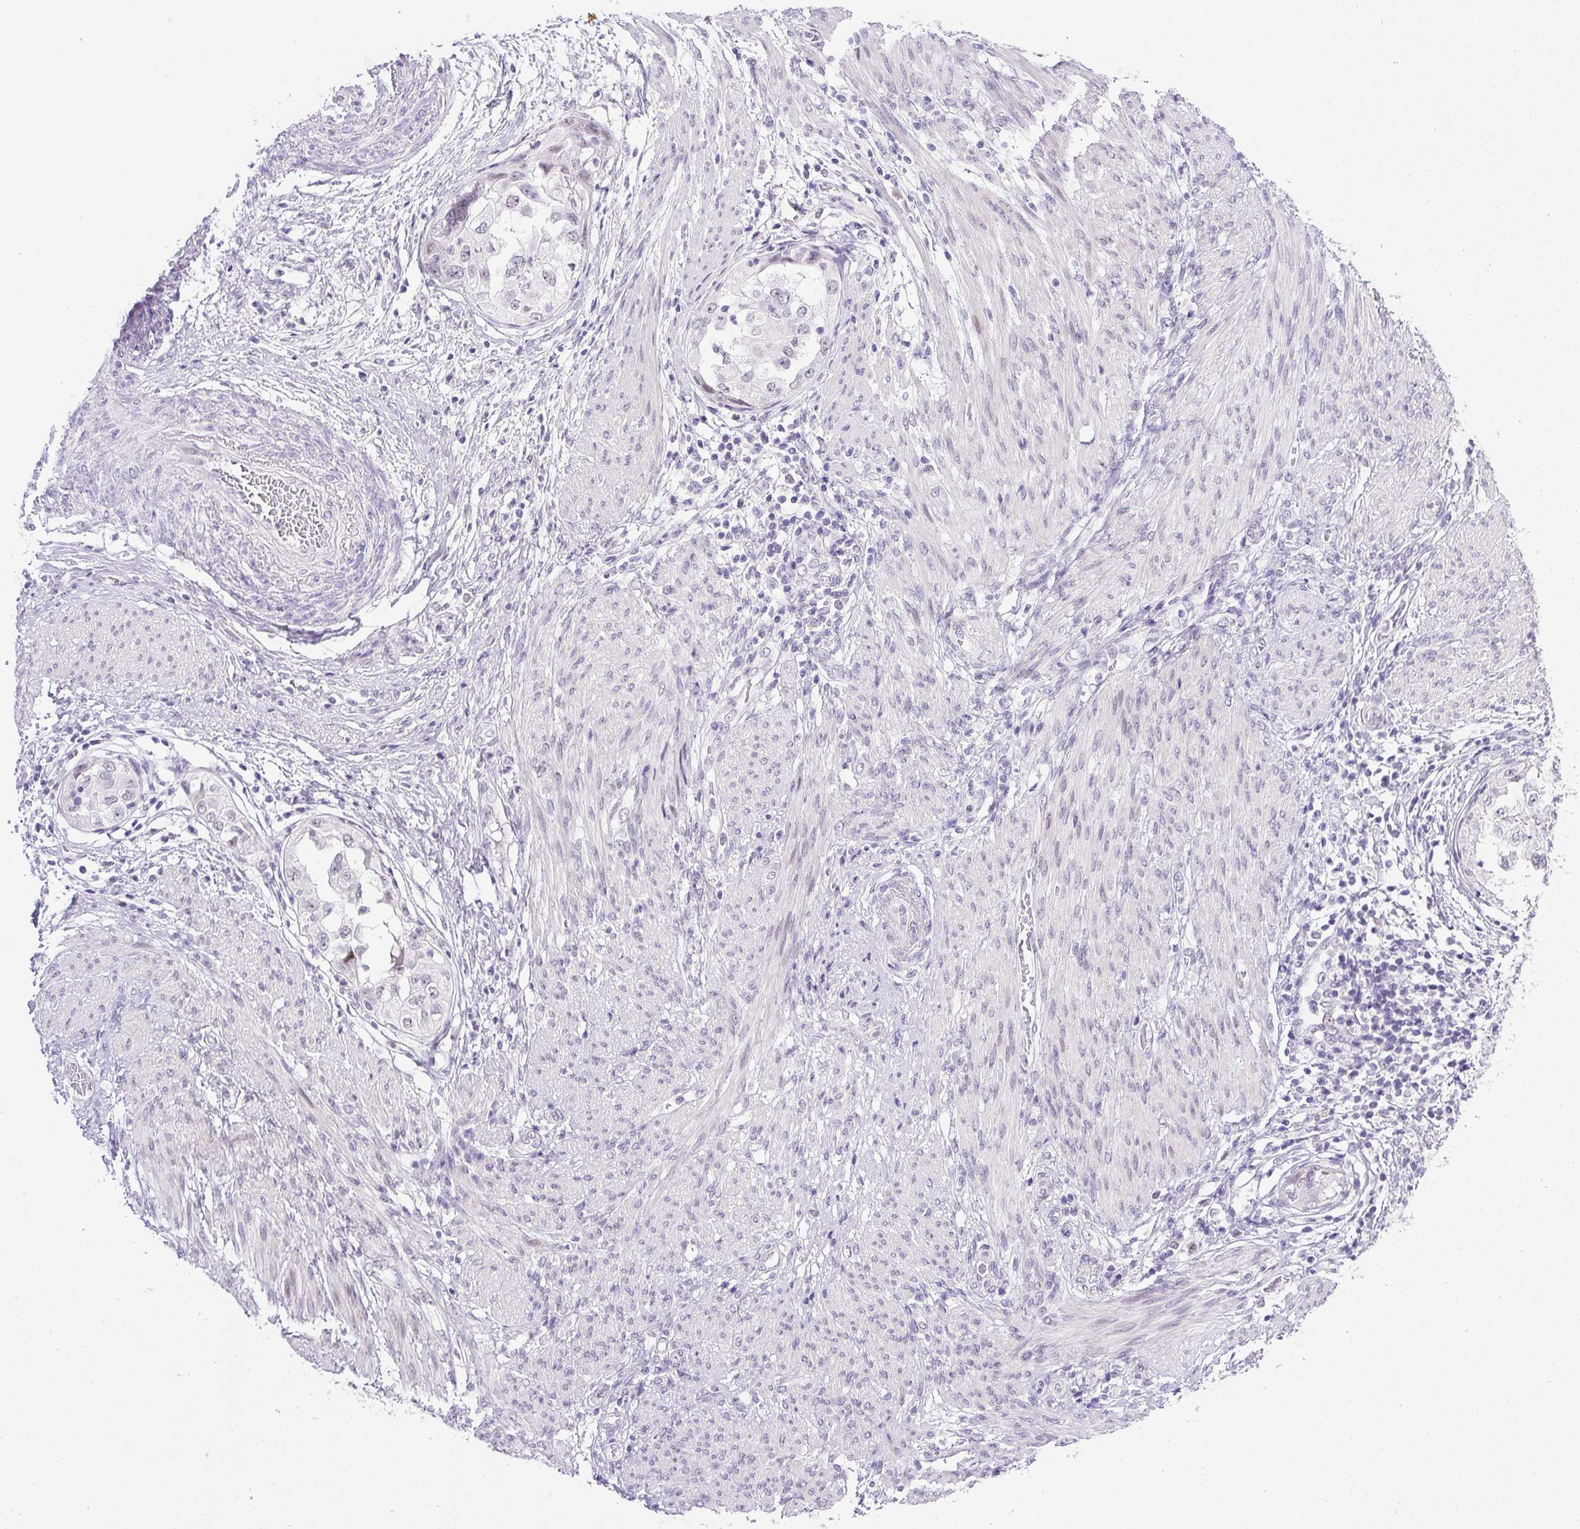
{"staining": {"intensity": "negative", "quantity": "none", "location": "none"}, "tissue": "endometrial cancer", "cell_type": "Tumor cells", "image_type": "cancer", "snomed": [{"axis": "morphology", "description": "Adenocarcinoma, NOS"}, {"axis": "topography", "description": "Endometrium"}], "caption": "This is an immunohistochemistry image of endometrial cancer (adenocarcinoma). There is no positivity in tumor cells.", "gene": "WNT10B", "patient": {"sex": "female", "age": 85}}